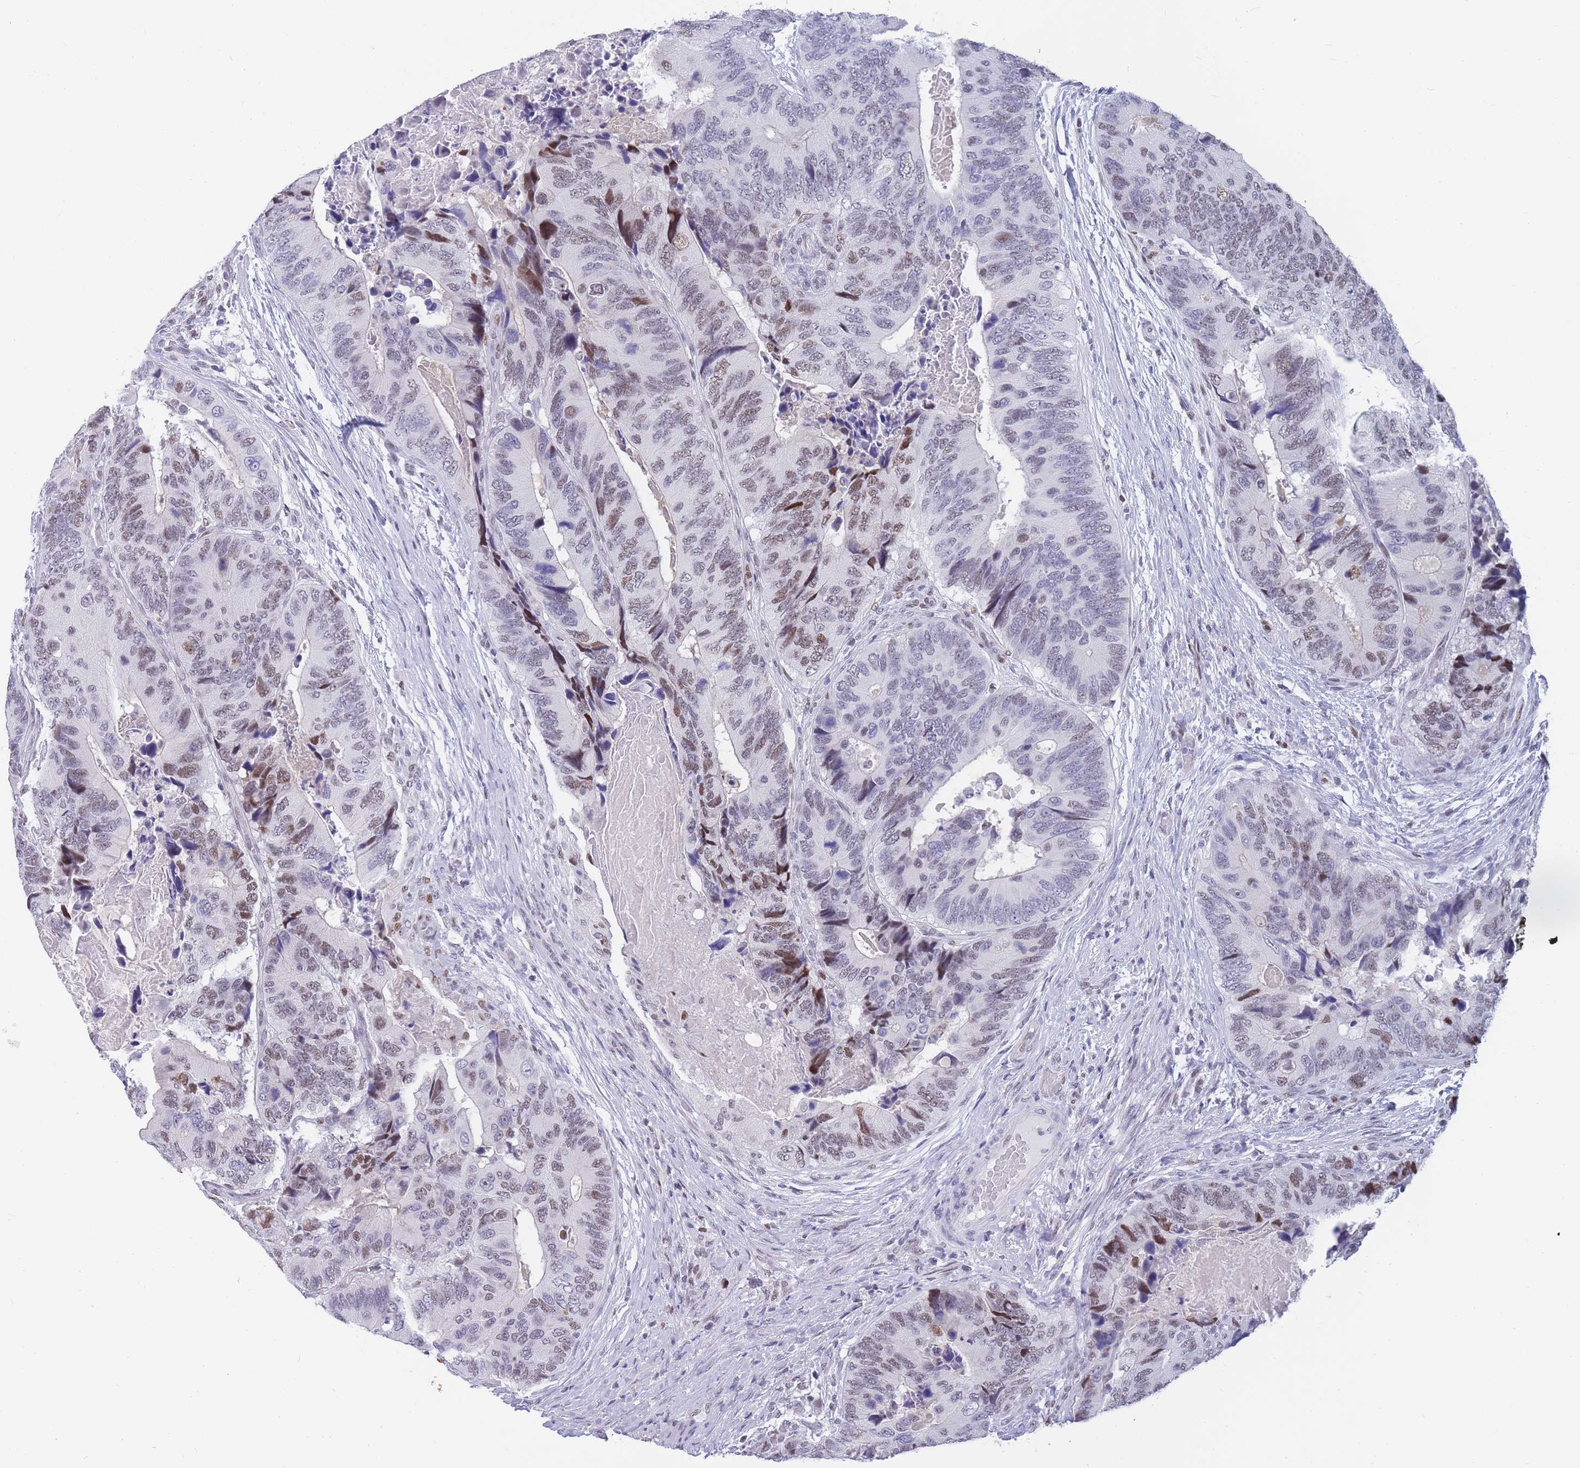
{"staining": {"intensity": "moderate", "quantity": "25%-75%", "location": "nuclear"}, "tissue": "colorectal cancer", "cell_type": "Tumor cells", "image_type": "cancer", "snomed": [{"axis": "morphology", "description": "Adenocarcinoma, NOS"}, {"axis": "topography", "description": "Colon"}], "caption": "This photomicrograph demonstrates IHC staining of human colorectal cancer (adenocarcinoma), with medium moderate nuclear staining in approximately 25%-75% of tumor cells.", "gene": "NASP", "patient": {"sex": "male", "age": 84}}